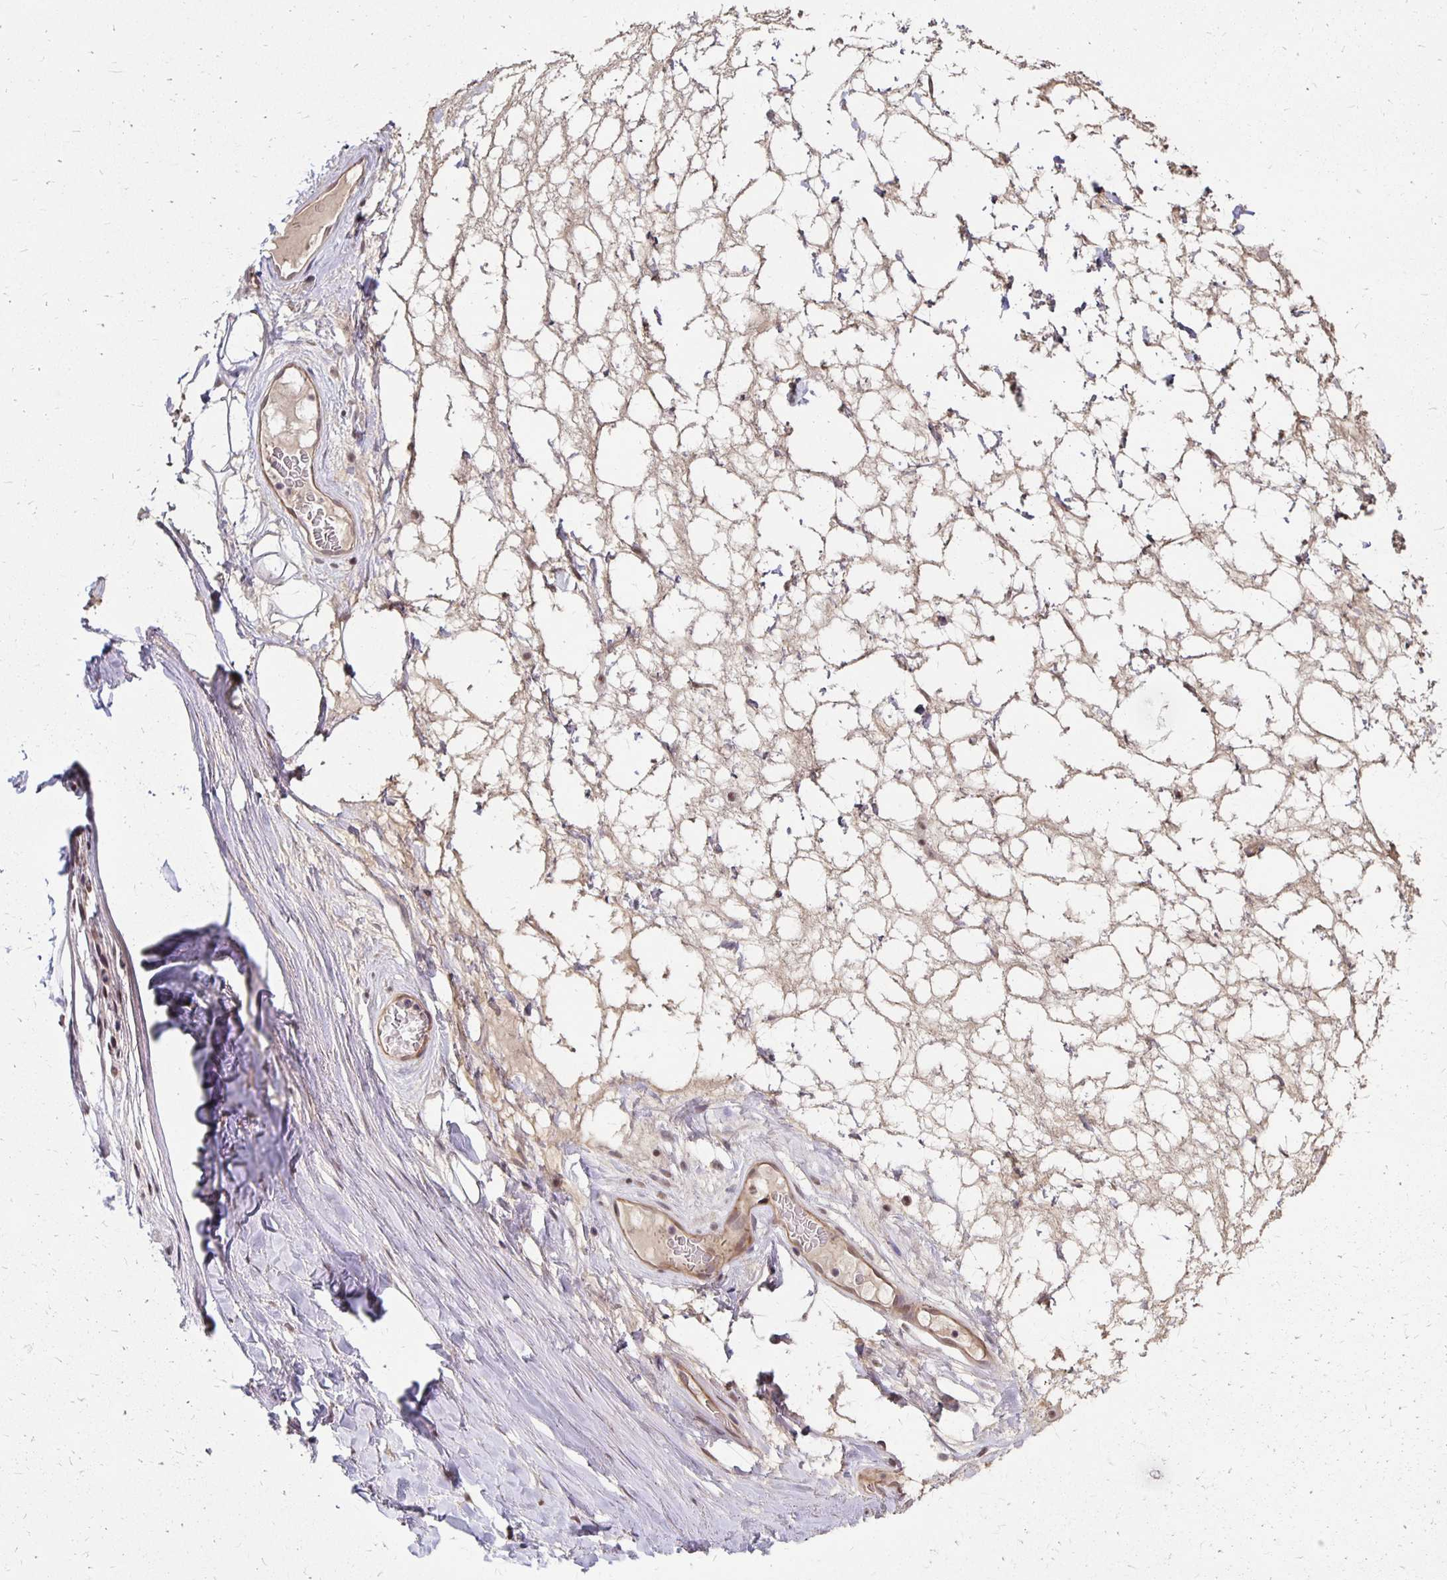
{"staining": {"intensity": "weak", "quantity": "<25%", "location": "nuclear"}, "tissue": "soft tissue", "cell_type": "Fibroblasts", "image_type": "normal", "snomed": [{"axis": "morphology", "description": "Normal tissue, NOS"}, {"axis": "topography", "description": "Lymph node"}, {"axis": "topography", "description": "Cartilage tissue"}, {"axis": "topography", "description": "Nasopharynx"}], "caption": "Fibroblasts show no significant positivity in normal soft tissue. (DAB (3,3'-diaminobenzidine) immunohistochemistry (IHC), high magnification).", "gene": "CLASRP", "patient": {"sex": "male", "age": 63}}